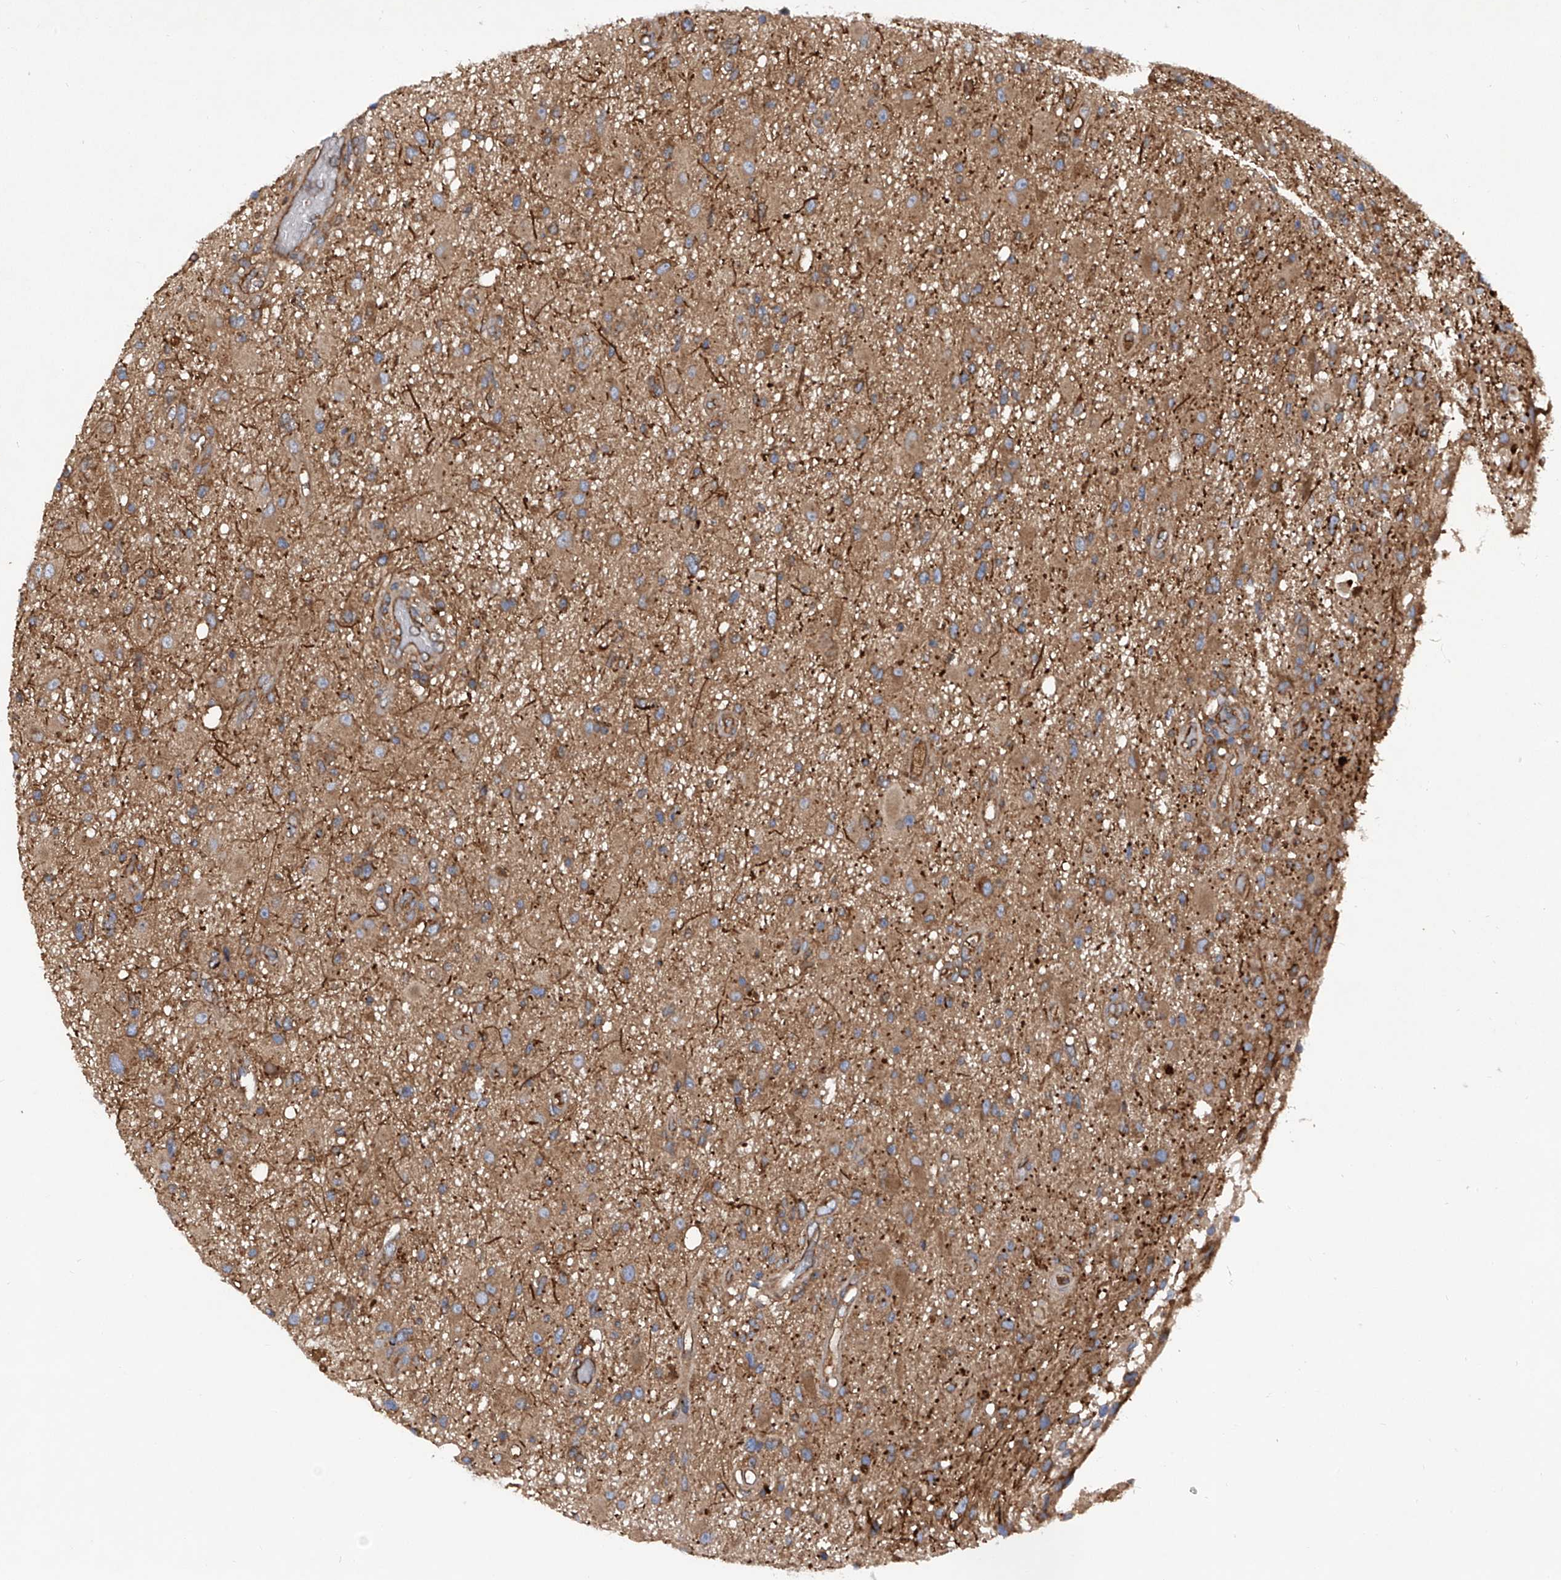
{"staining": {"intensity": "moderate", "quantity": ">75%", "location": "cytoplasmic/membranous"}, "tissue": "glioma", "cell_type": "Tumor cells", "image_type": "cancer", "snomed": [{"axis": "morphology", "description": "Glioma, malignant, High grade"}, {"axis": "topography", "description": "Brain"}], "caption": "Protein analysis of glioma tissue reveals moderate cytoplasmic/membranous staining in approximately >75% of tumor cells.", "gene": "ASCC3", "patient": {"sex": "male", "age": 33}}